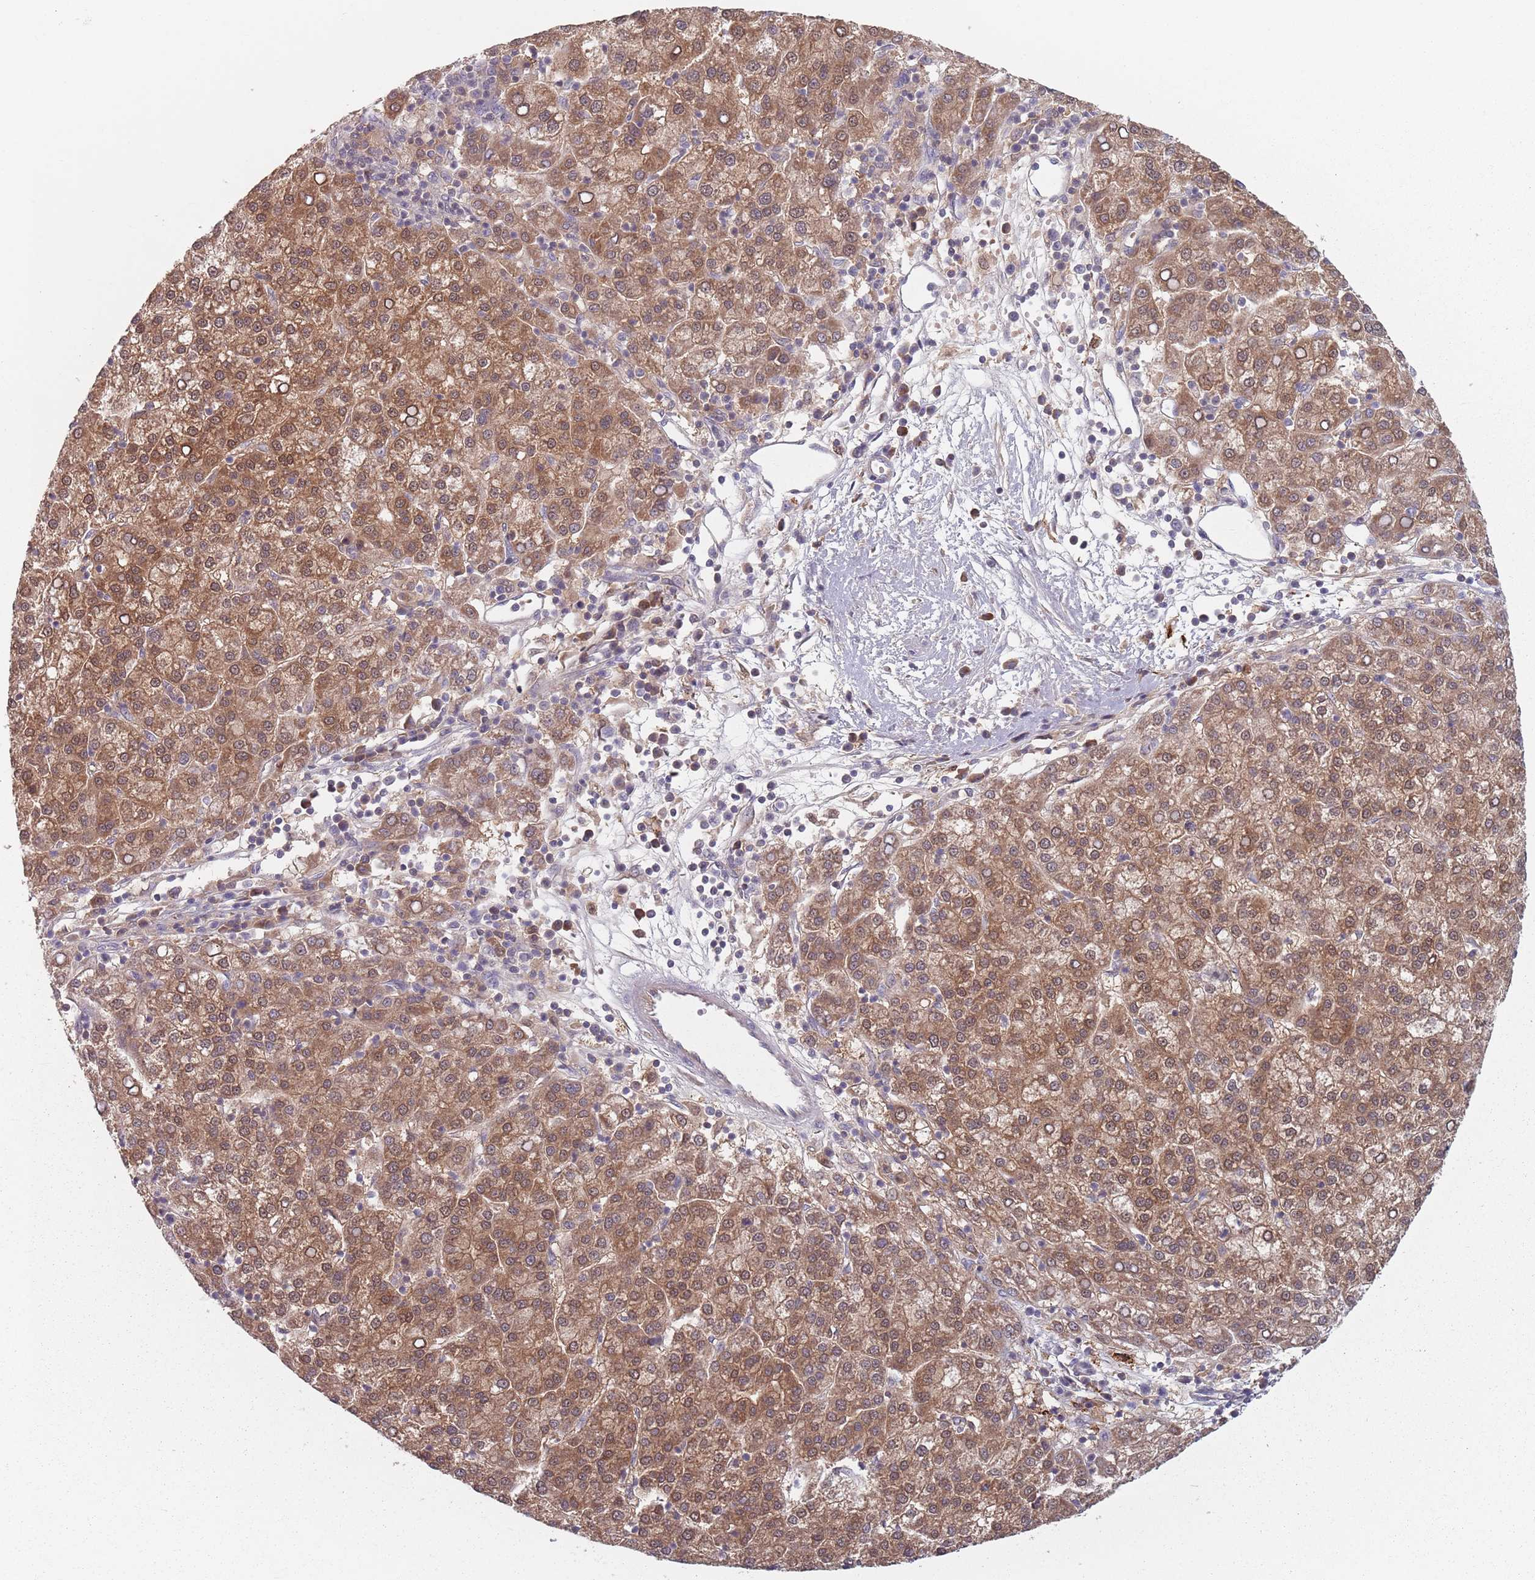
{"staining": {"intensity": "moderate", "quantity": ">75%", "location": "cytoplasmic/membranous,nuclear"}, "tissue": "liver cancer", "cell_type": "Tumor cells", "image_type": "cancer", "snomed": [{"axis": "morphology", "description": "Carcinoma, Hepatocellular, NOS"}, {"axis": "topography", "description": "Liver"}], "caption": "High-power microscopy captured an immunohistochemistry histopathology image of liver cancer (hepatocellular carcinoma), revealing moderate cytoplasmic/membranous and nuclear positivity in about >75% of tumor cells. (DAB IHC, brown staining for protein, blue staining for nuclei).", "gene": "NAXE", "patient": {"sex": "female", "age": 58}}